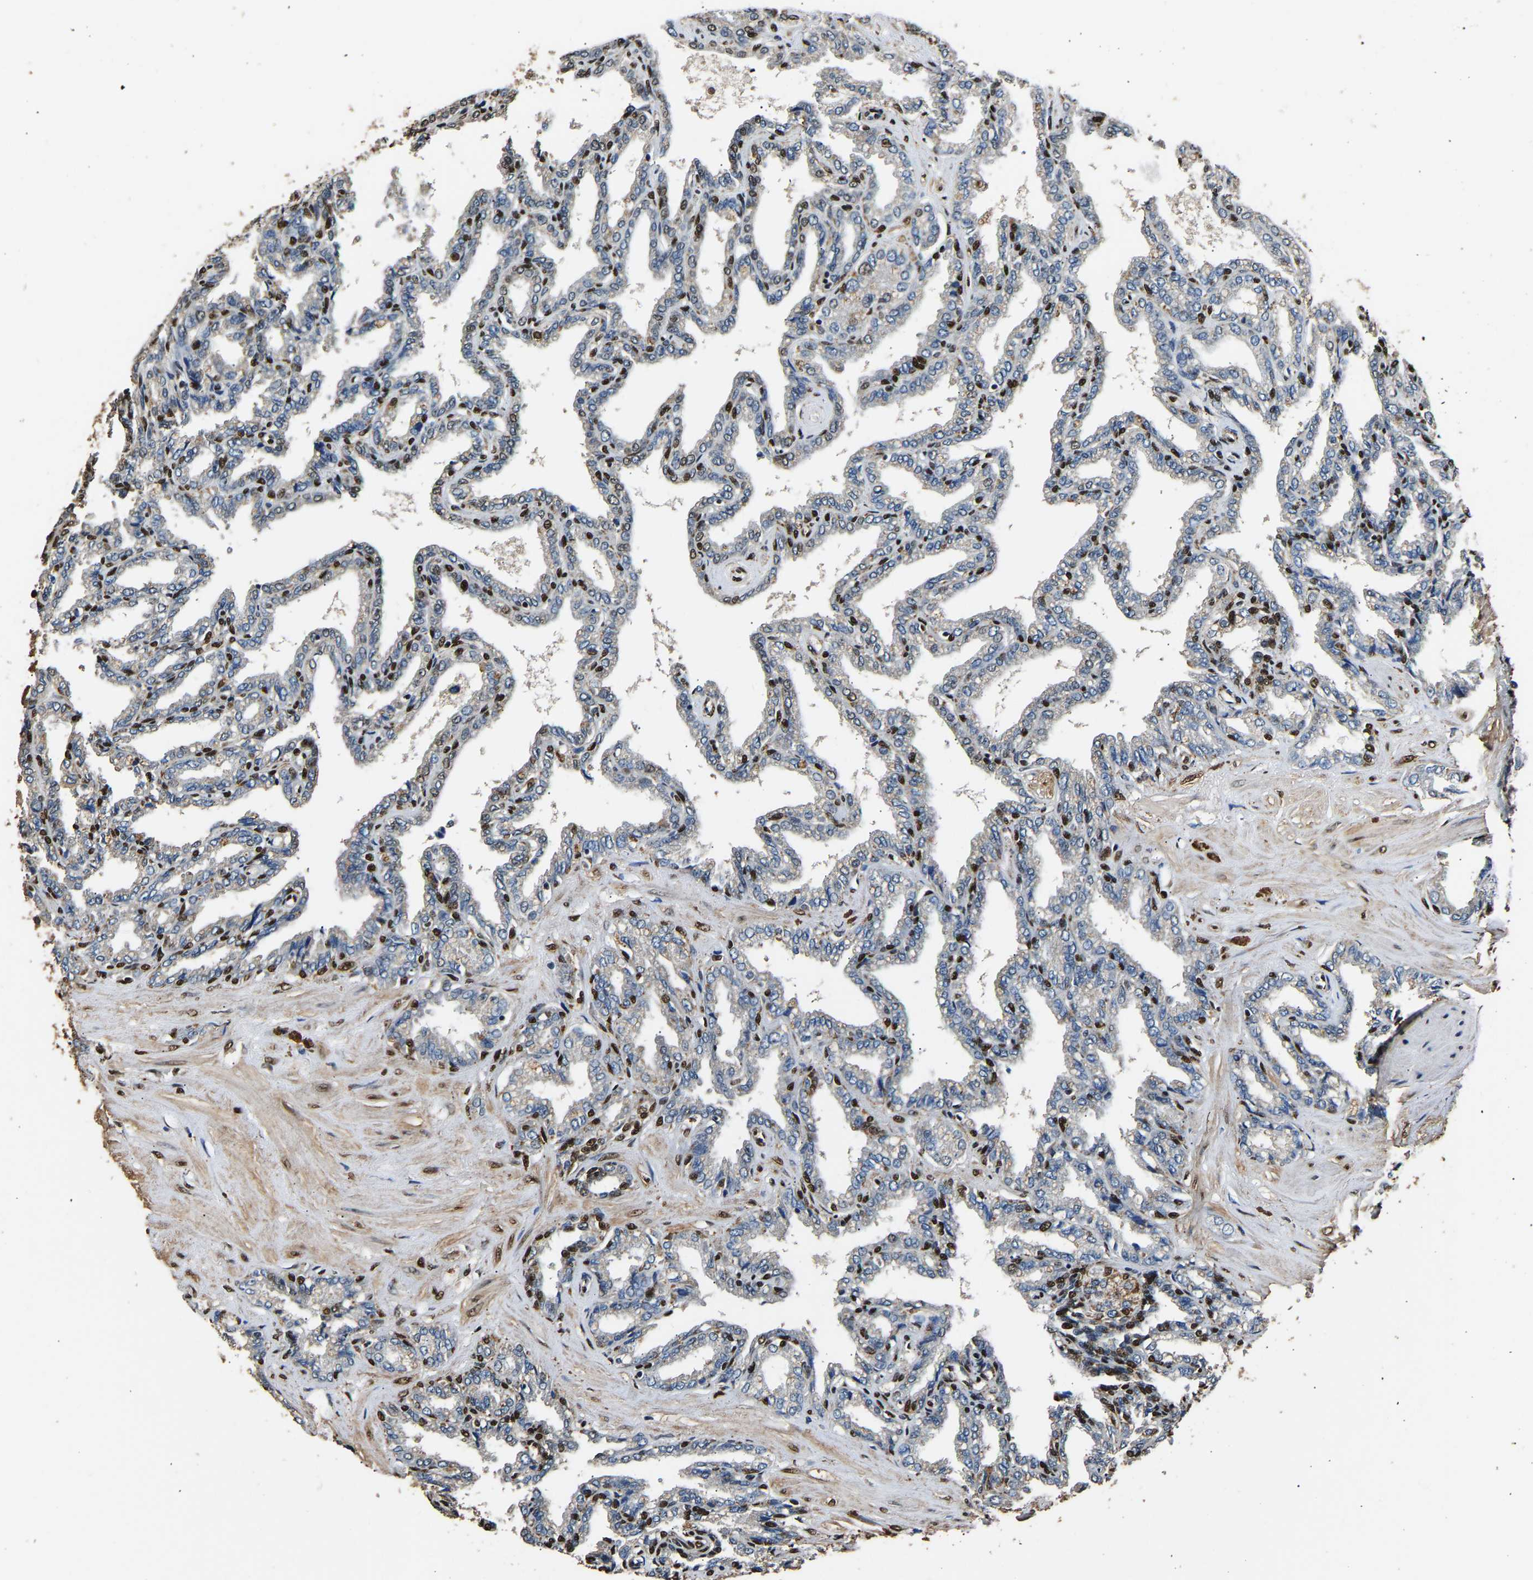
{"staining": {"intensity": "strong", "quantity": "25%-75%", "location": "nuclear"}, "tissue": "seminal vesicle", "cell_type": "Glandular cells", "image_type": "normal", "snomed": [{"axis": "morphology", "description": "Normal tissue, NOS"}, {"axis": "topography", "description": "Seminal veicle"}], "caption": "A high amount of strong nuclear staining is appreciated in approximately 25%-75% of glandular cells in unremarkable seminal vesicle.", "gene": "SAFB", "patient": {"sex": "male", "age": 46}}